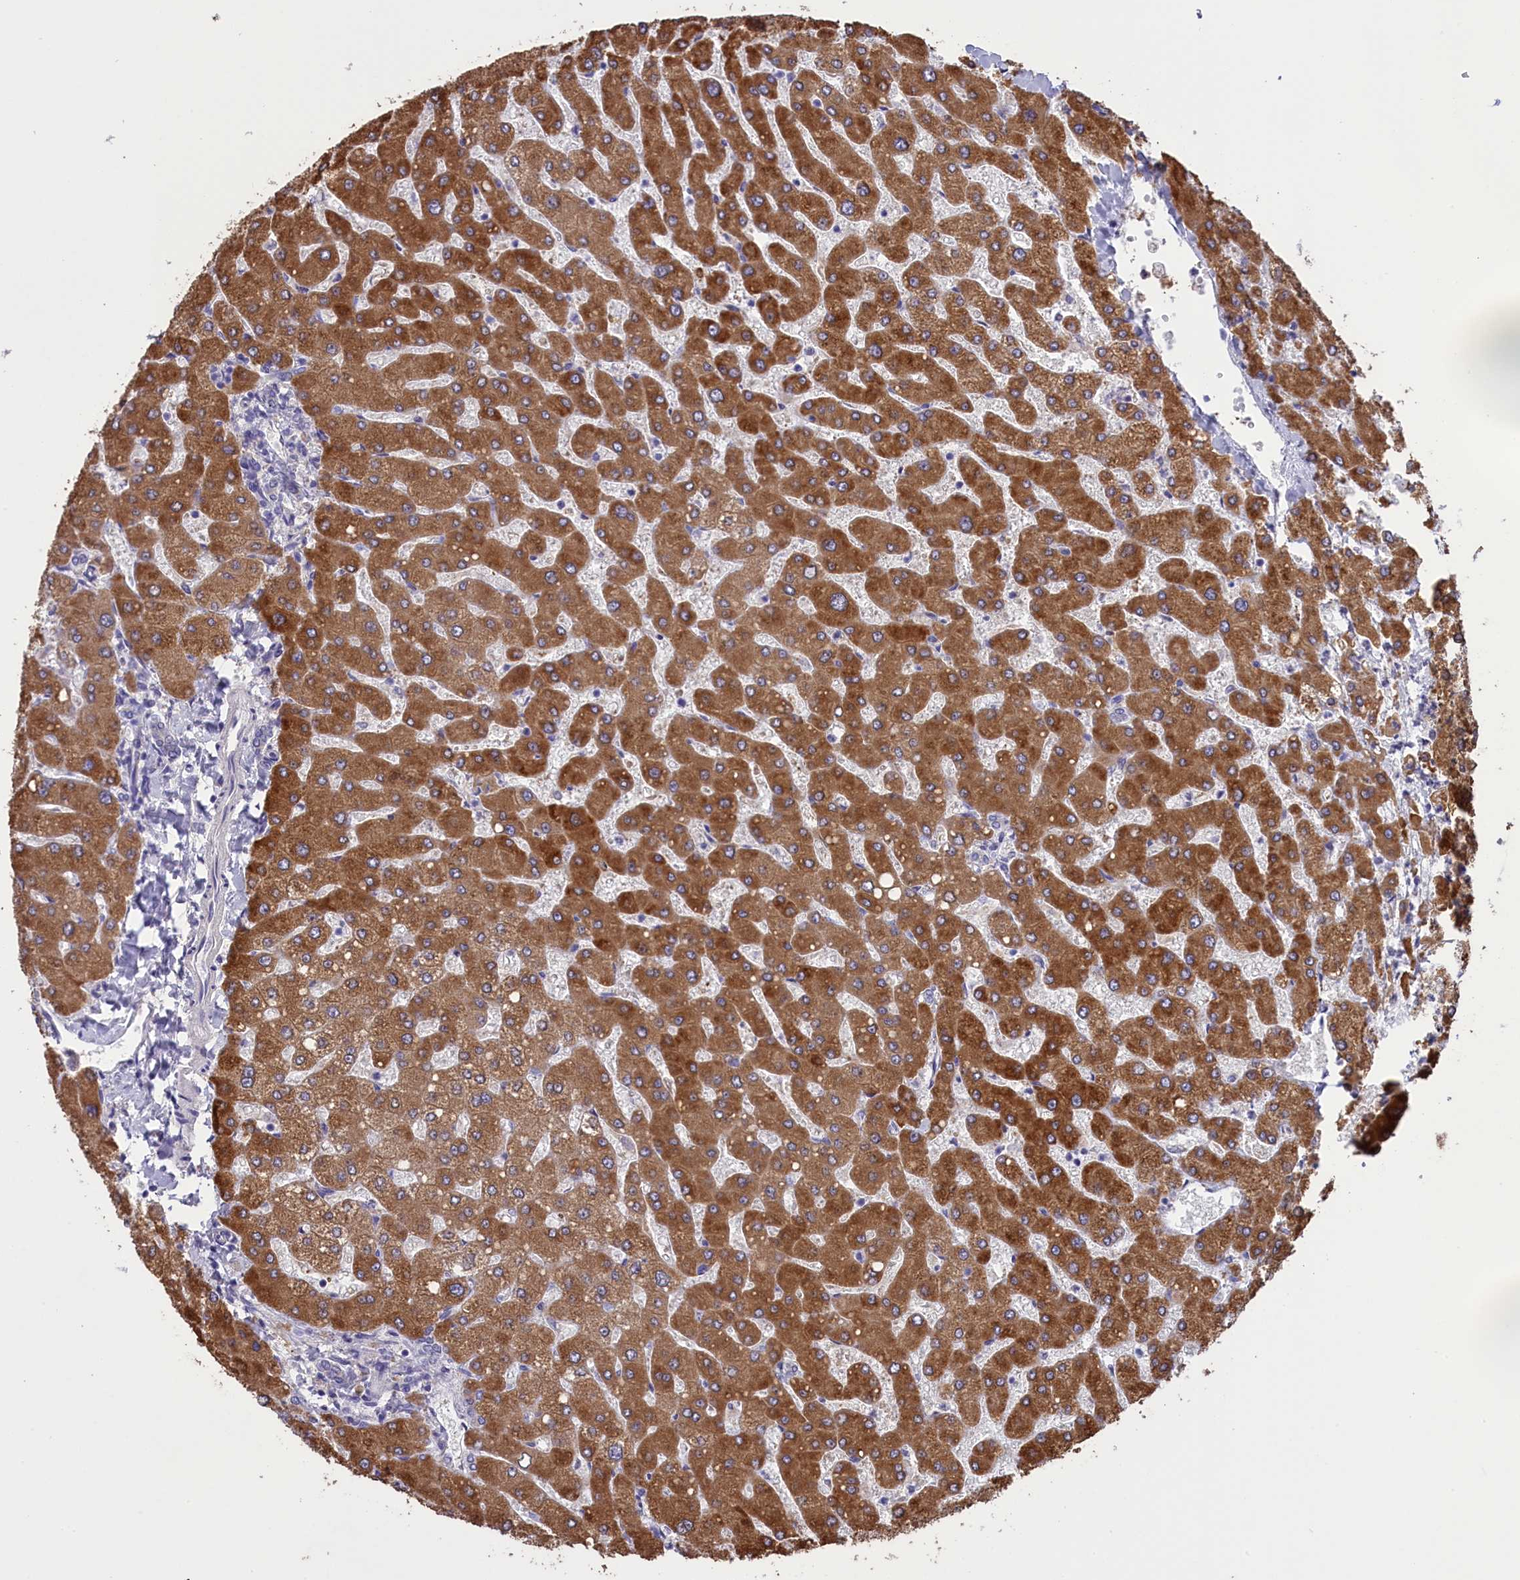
{"staining": {"intensity": "negative", "quantity": "none", "location": "none"}, "tissue": "liver", "cell_type": "Cholangiocytes", "image_type": "normal", "snomed": [{"axis": "morphology", "description": "Normal tissue, NOS"}, {"axis": "topography", "description": "Liver"}], "caption": "Immunohistochemistry photomicrograph of unremarkable liver: human liver stained with DAB (3,3'-diaminobenzidine) demonstrates no significant protein positivity in cholangiocytes. (DAB (3,3'-diaminobenzidine) immunohistochemistry (IHC), high magnification).", "gene": "CYP2U1", "patient": {"sex": "male", "age": 55}}